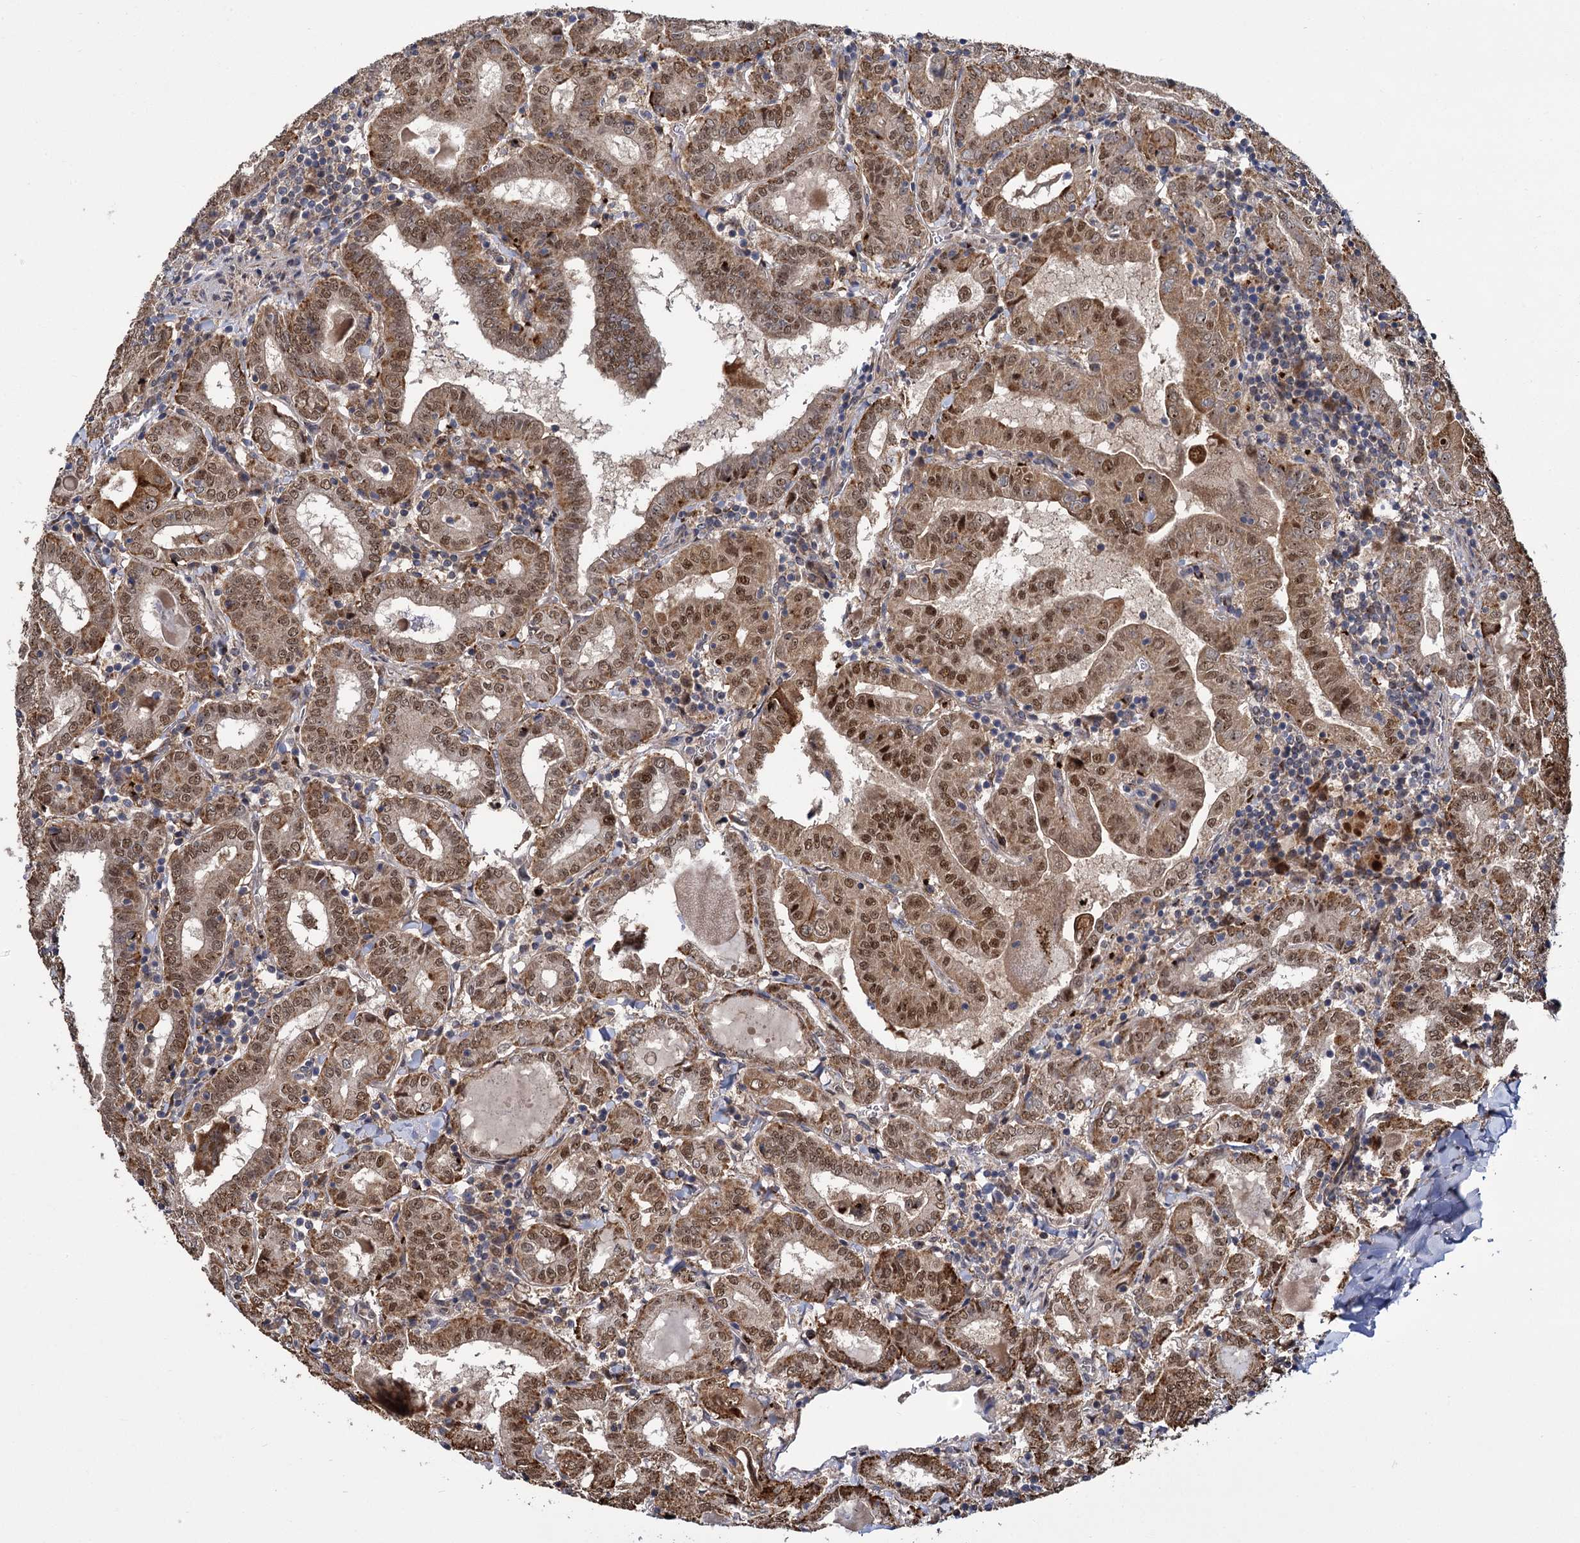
{"staining": {"intensity": "moderate", "quantity": ">75%", "location": "cytoplasmic/membranous,nuclear"}, "tissue": "thyroid cancer", "cell_type": "Tumor cells", "image_type": "cancer", "snomed": [{"axis": "morphology", "description": "Papillary adenocarcinoma, NOS"}, {"axis": "topography", "description": "Thyroid gland"}], "caption": "Tumor cells demonstrate medium levels of moderate cytoplasmic/membranous and nuclear expression in approximately >75% of cells in papillary adenocarcinoma (thyroid).", "gene": "GAL3ST4", "patient": {"sex": "female", "age": 72}}